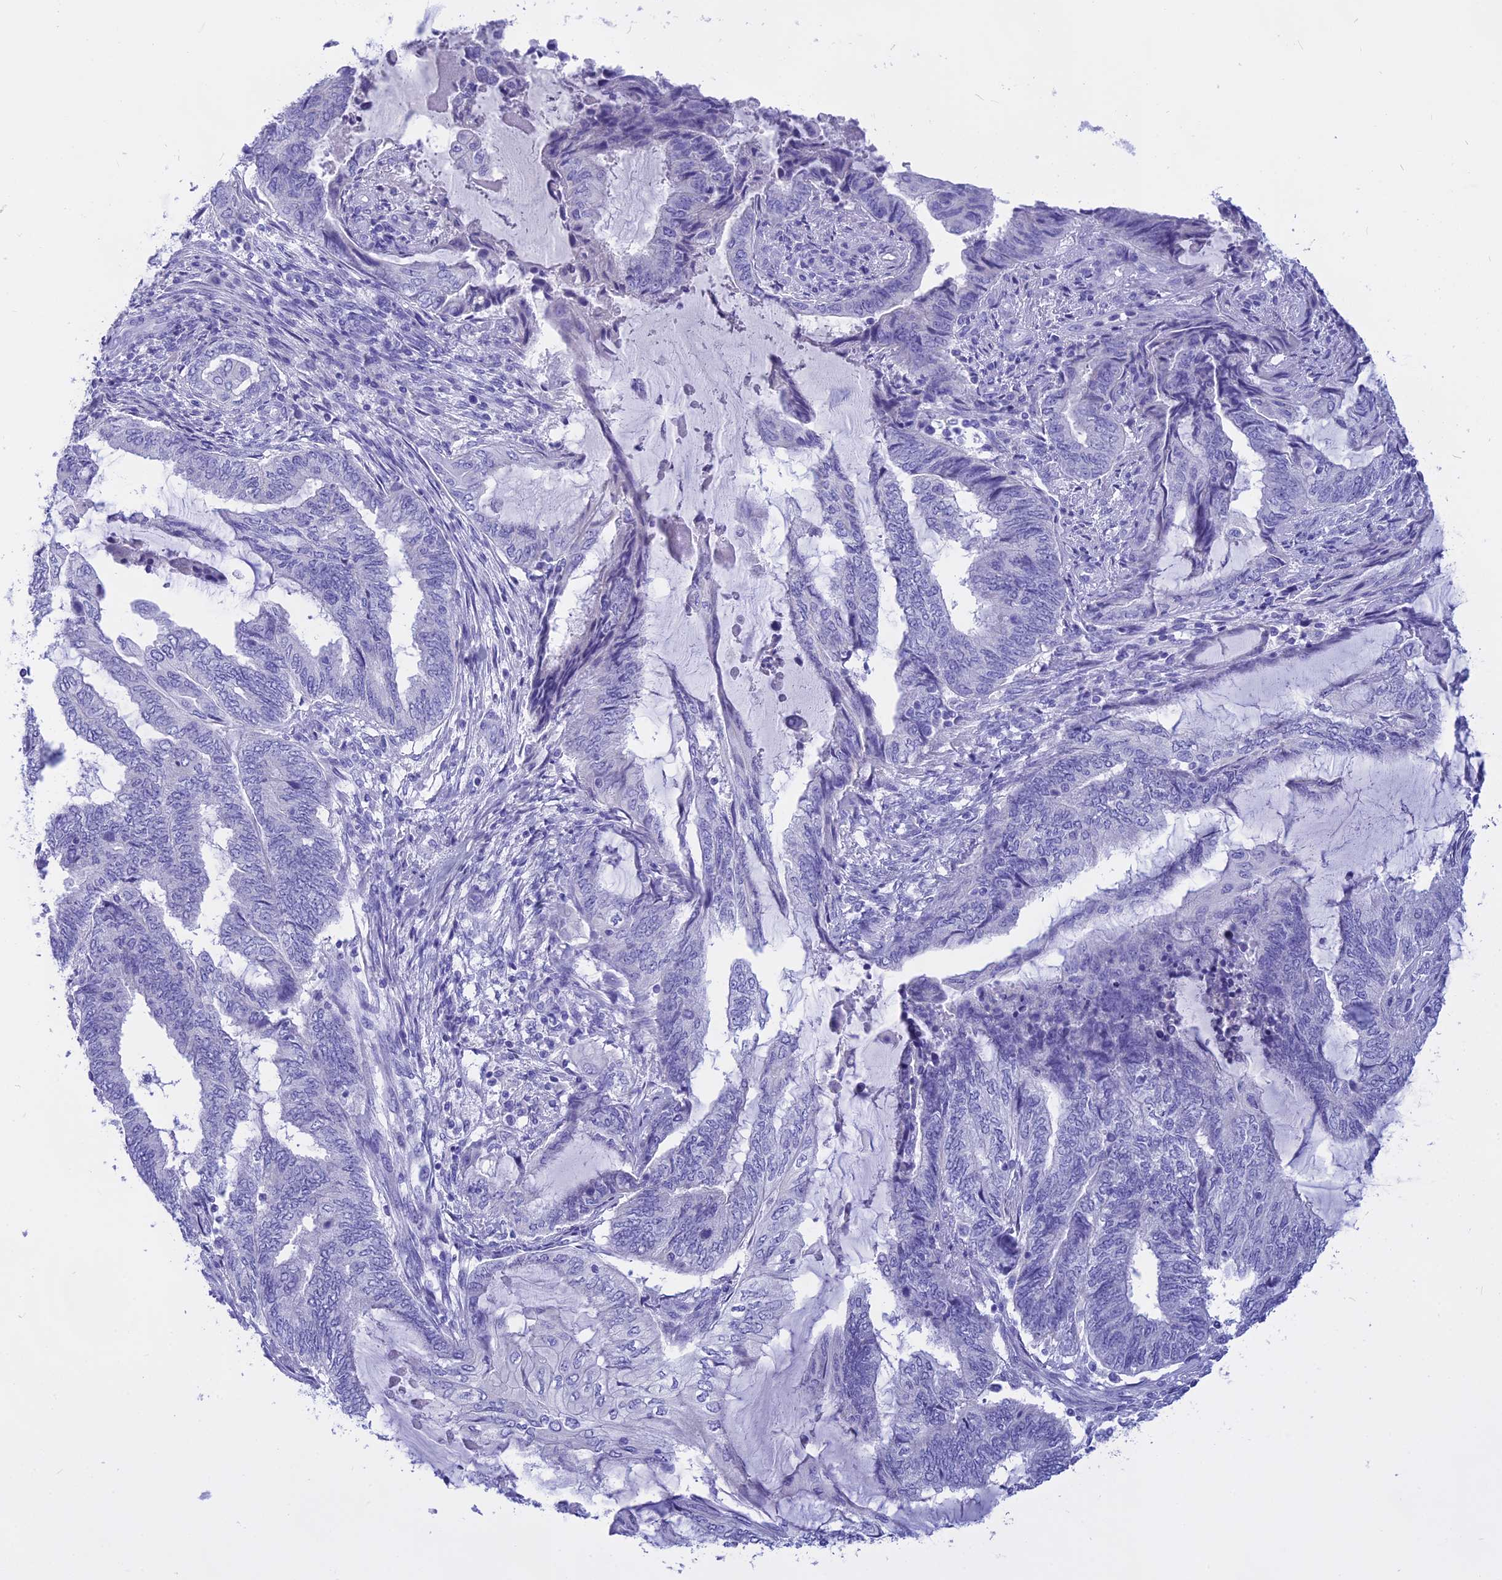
{"staining": {"intensity": "negative", "quantity": "none", "location": "none"}, "tissue": "endometrial cancer", "cell_type": "Tumor cells", "image_type": "cancer", "snomed": [{"axis": "morphology", "description": "Adenocarcinoma, NOS"}, {"axis": "topography", "description": "Uterus"}, {"axis": "topography", "description": "Endometrium"}], "caption": "High magnification brightfield microscopy of endometrial adenocarcinoma stained with DAB (3,3'-diaminobenzidine) (brown) and counterstained with hematoxylin (blue): tumor cells show no significant expression.", "gene": "ISCA1", "patient": {"sex": "female", "age": 70}}